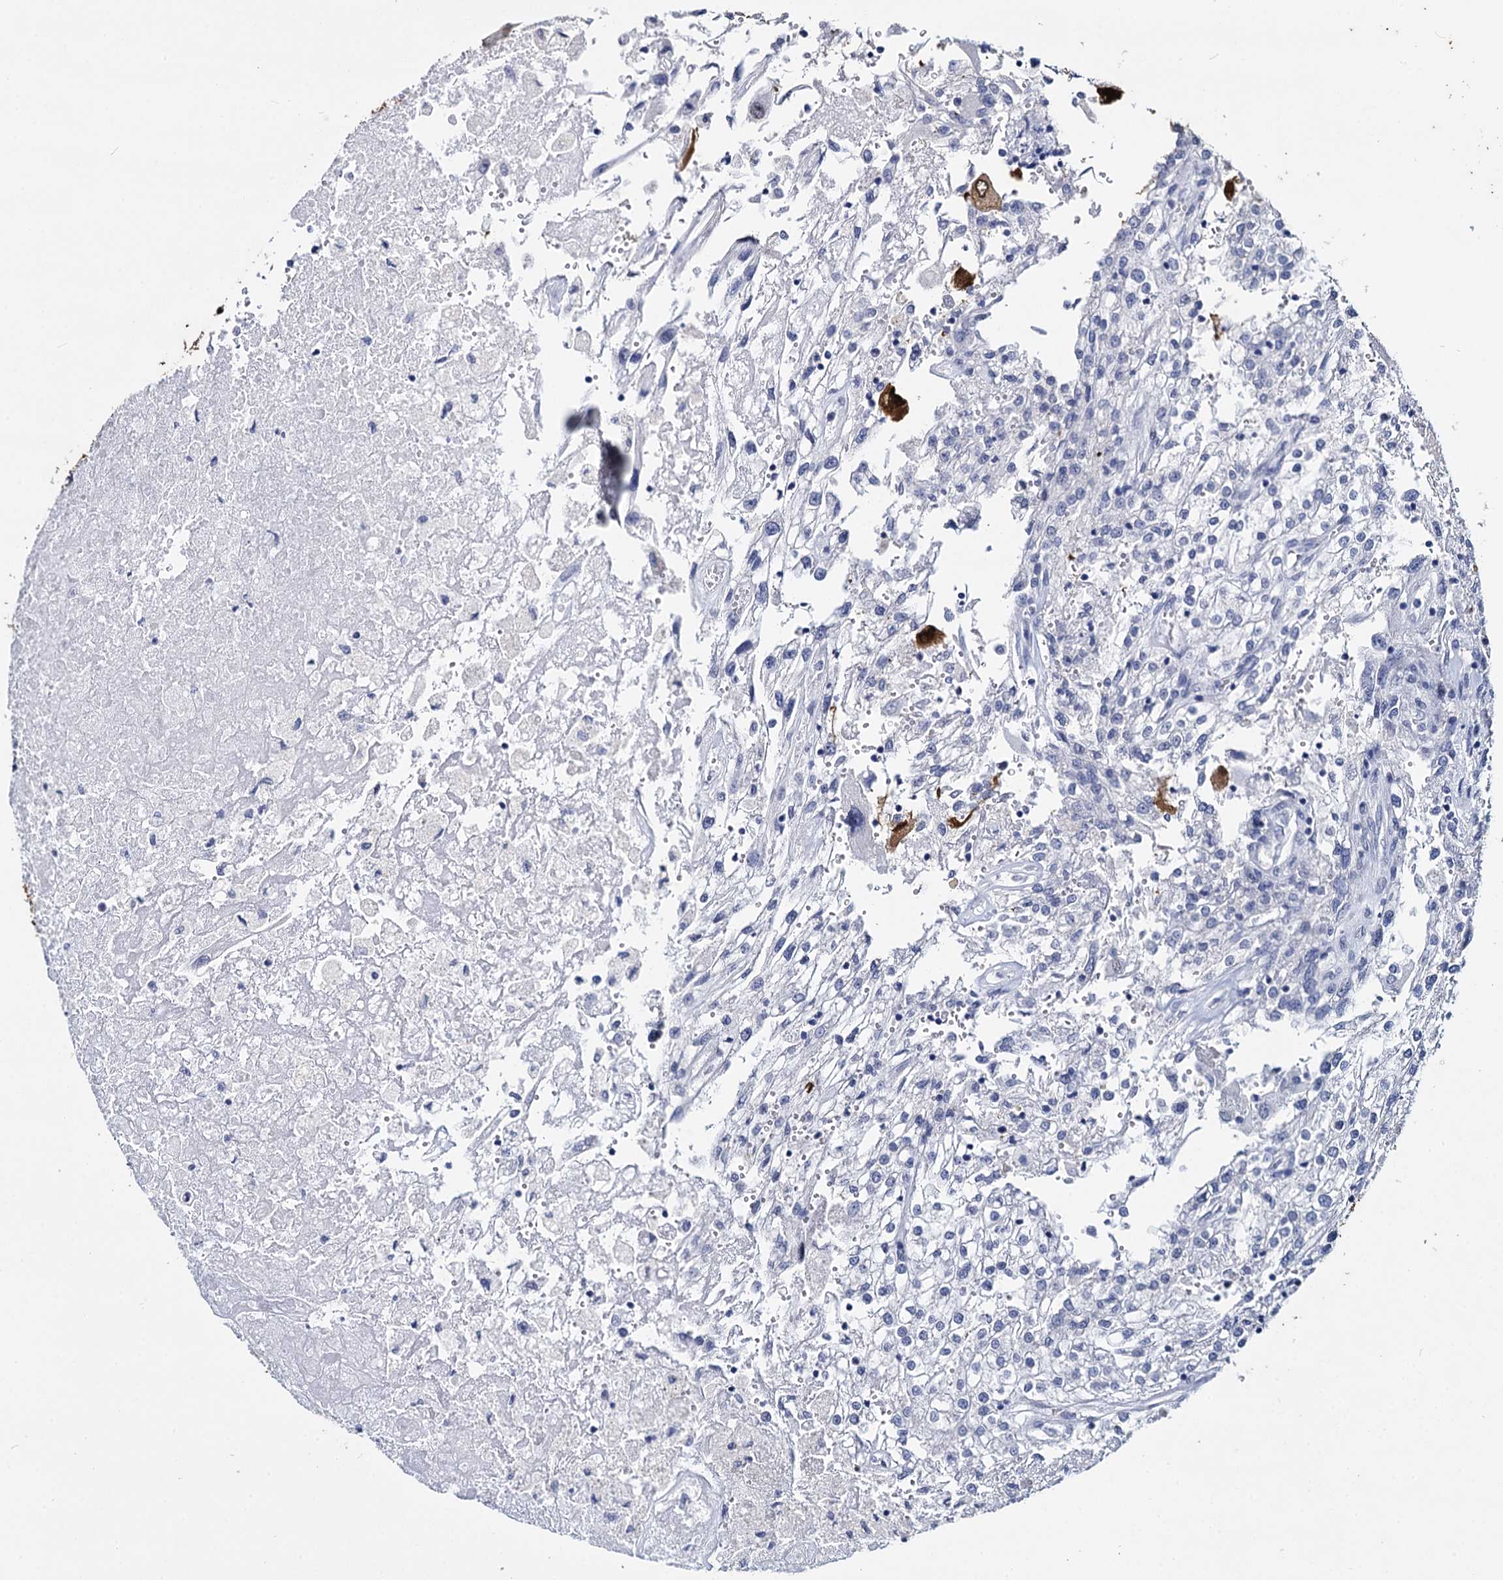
{"staining": {"intensity": "negative", "quantity": "none", "location": "none"}, "tissue": "renal cancer", "cell_type": "Tumor cells", "image_type": "cancer", "snomed": [{"axis": "morphology", "description": "Adenocarcinoma, NOS"}, {"axis": "topography", "description": "Kidney"}], "caption": "Human renal cancer stained for a protein using immunohistochemistry shows no expression in tumor cells.", "gene": "MAGEA4", "patient": {"sex": "female", "age": 52}}